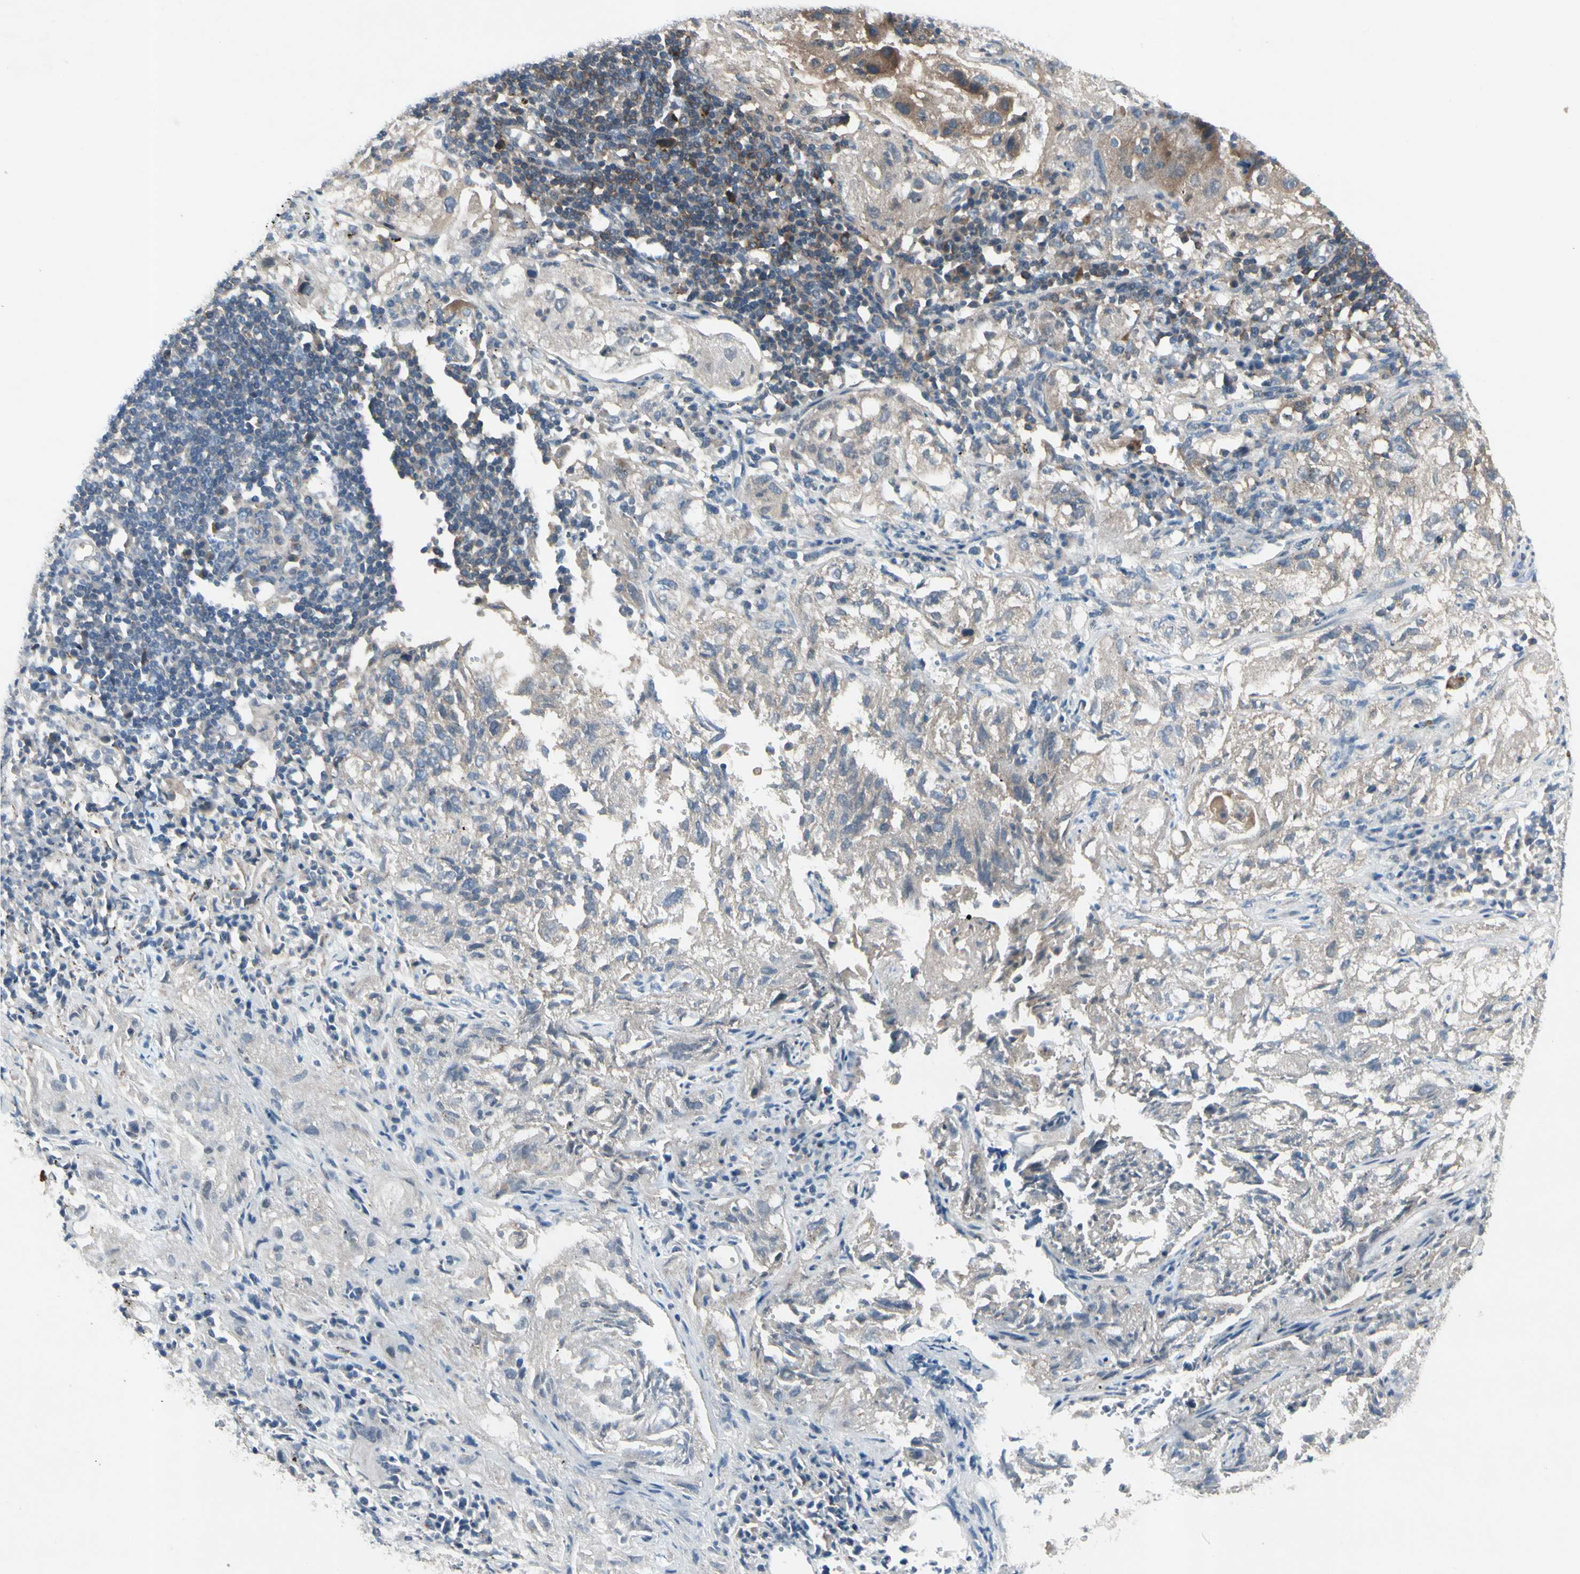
{"staining": {"intensity": "moderate", "quantity": "25%-75%", "location": "cytoplasmic/membranous"}, "tissue": "lung cancer", "cell_type": "Tumor cells", "image_type": "cancer", "snomed": [{"axis": "morphology", "description": "Inflammation, NOS"}, {"axis": "morphology", "description": "Squamous cell carcinoma, NOS"}, {"axis": "topography", "description": "Lymph node"}, {"axis": "topography", "description": "Soft tissue"}, {"axis": "topography", "description": "Lung"}], "caption": "Protein staining by immunohistochemistry (IHC) displays moderate cytoplasmic/membranous positivity in about 25%-75% of tumor cells in lung cancer. (Stains: DAB (3,3'-diaminobenzidine) in brown, nuclei in blue, Microscopy: brightfield microscopy at high magnification).", "gene": "NMI", "patient": {"sex": "male", "age": 66}}